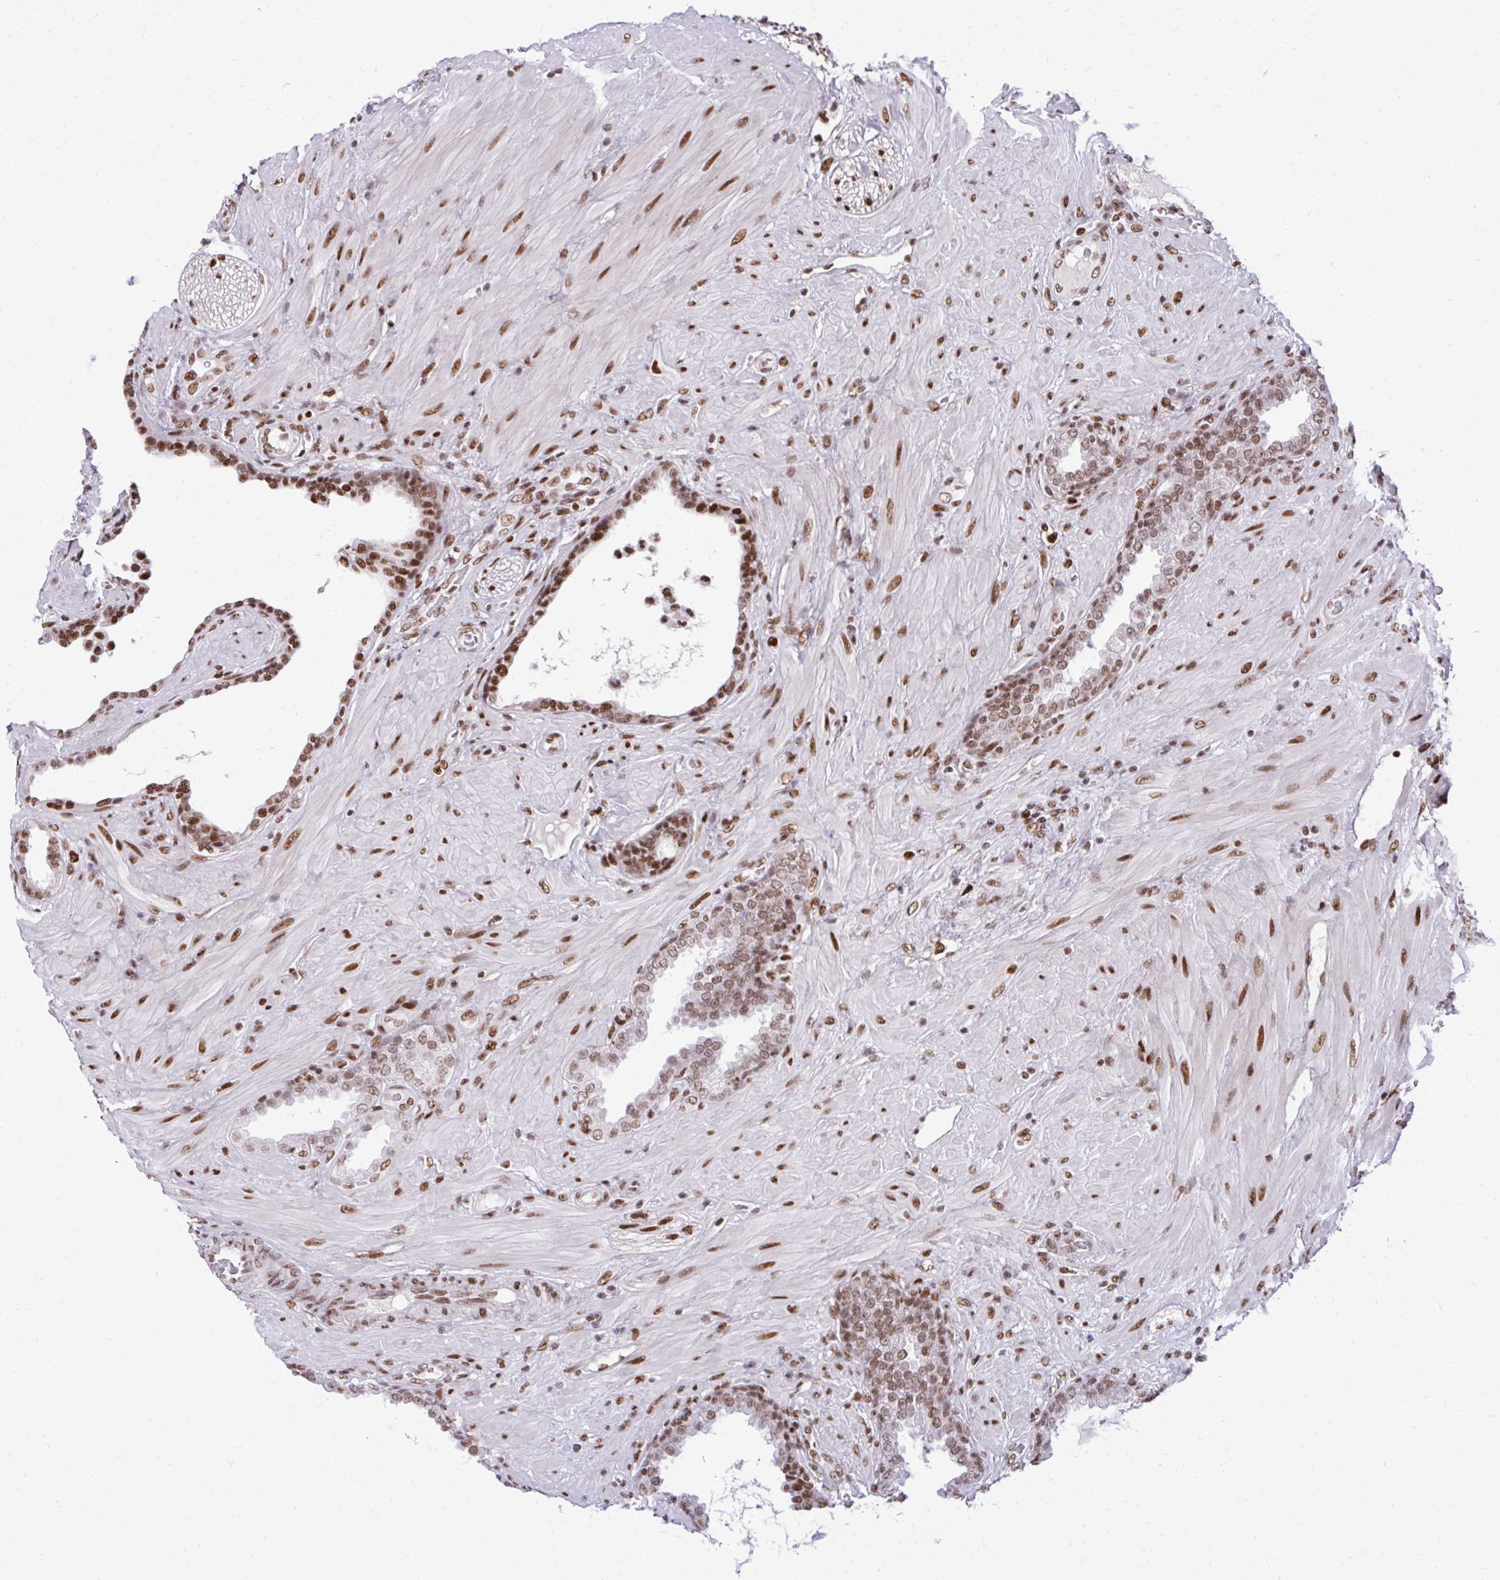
{"staining": {"intensity": "moderate", "quantity": ">75%", "location": "nuclear"}, "tissue": "prostate cancer", "cell_type": "Tumor cells", "image_type": "cancer", "snomed": [{"axis": "morphology", "description": "Adenocarcinoma, High grade"}, {"axis": "topography", "description": "Prostate"}], "caption": "An image of adenocarcinoma (high-grade) (prostate) stained for a protein displays moderate nuclear brown staining in tumor cells.", "gene": "CDYL", "patient": {"sex": "male", "age": 62}}